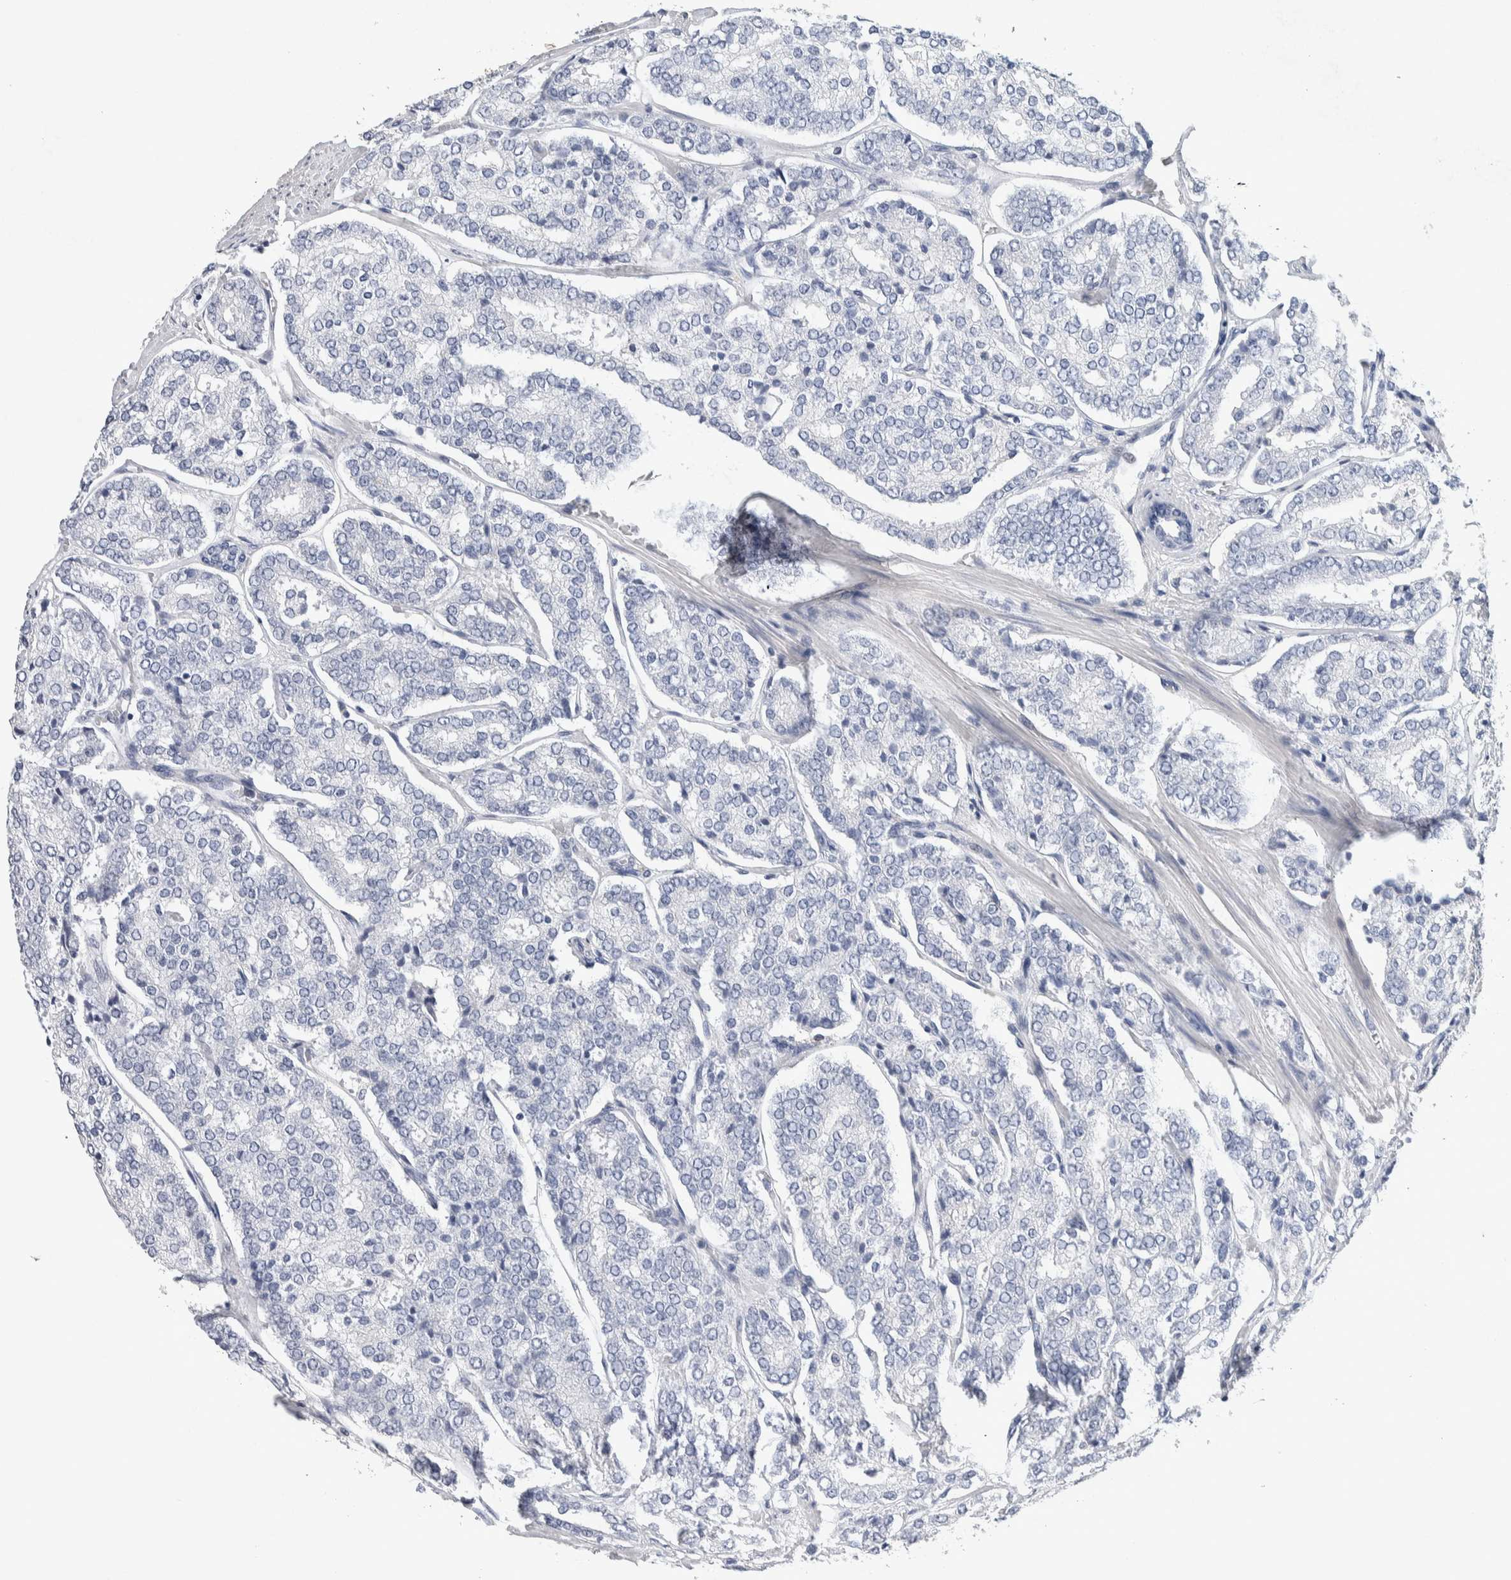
{"staining": {"intensity": "negative", "quantity": "none", "location": "none"}, "tissue": "prostate cancer", "cell_type": "Tumor cells", "image_type": "cancer", "snomed": [{"axis": "morphology", "description": "Adenocarcinoma, High grade"}, {"axis": "topography", "description": "Prostate"}], "caption": "Prostate high-grade adenocarcinoma was stained to show a protein in brown. There is no significant staining in tumor cells.", "gene": "NCF2", "patient": {"sex": "male", "age": 65}}